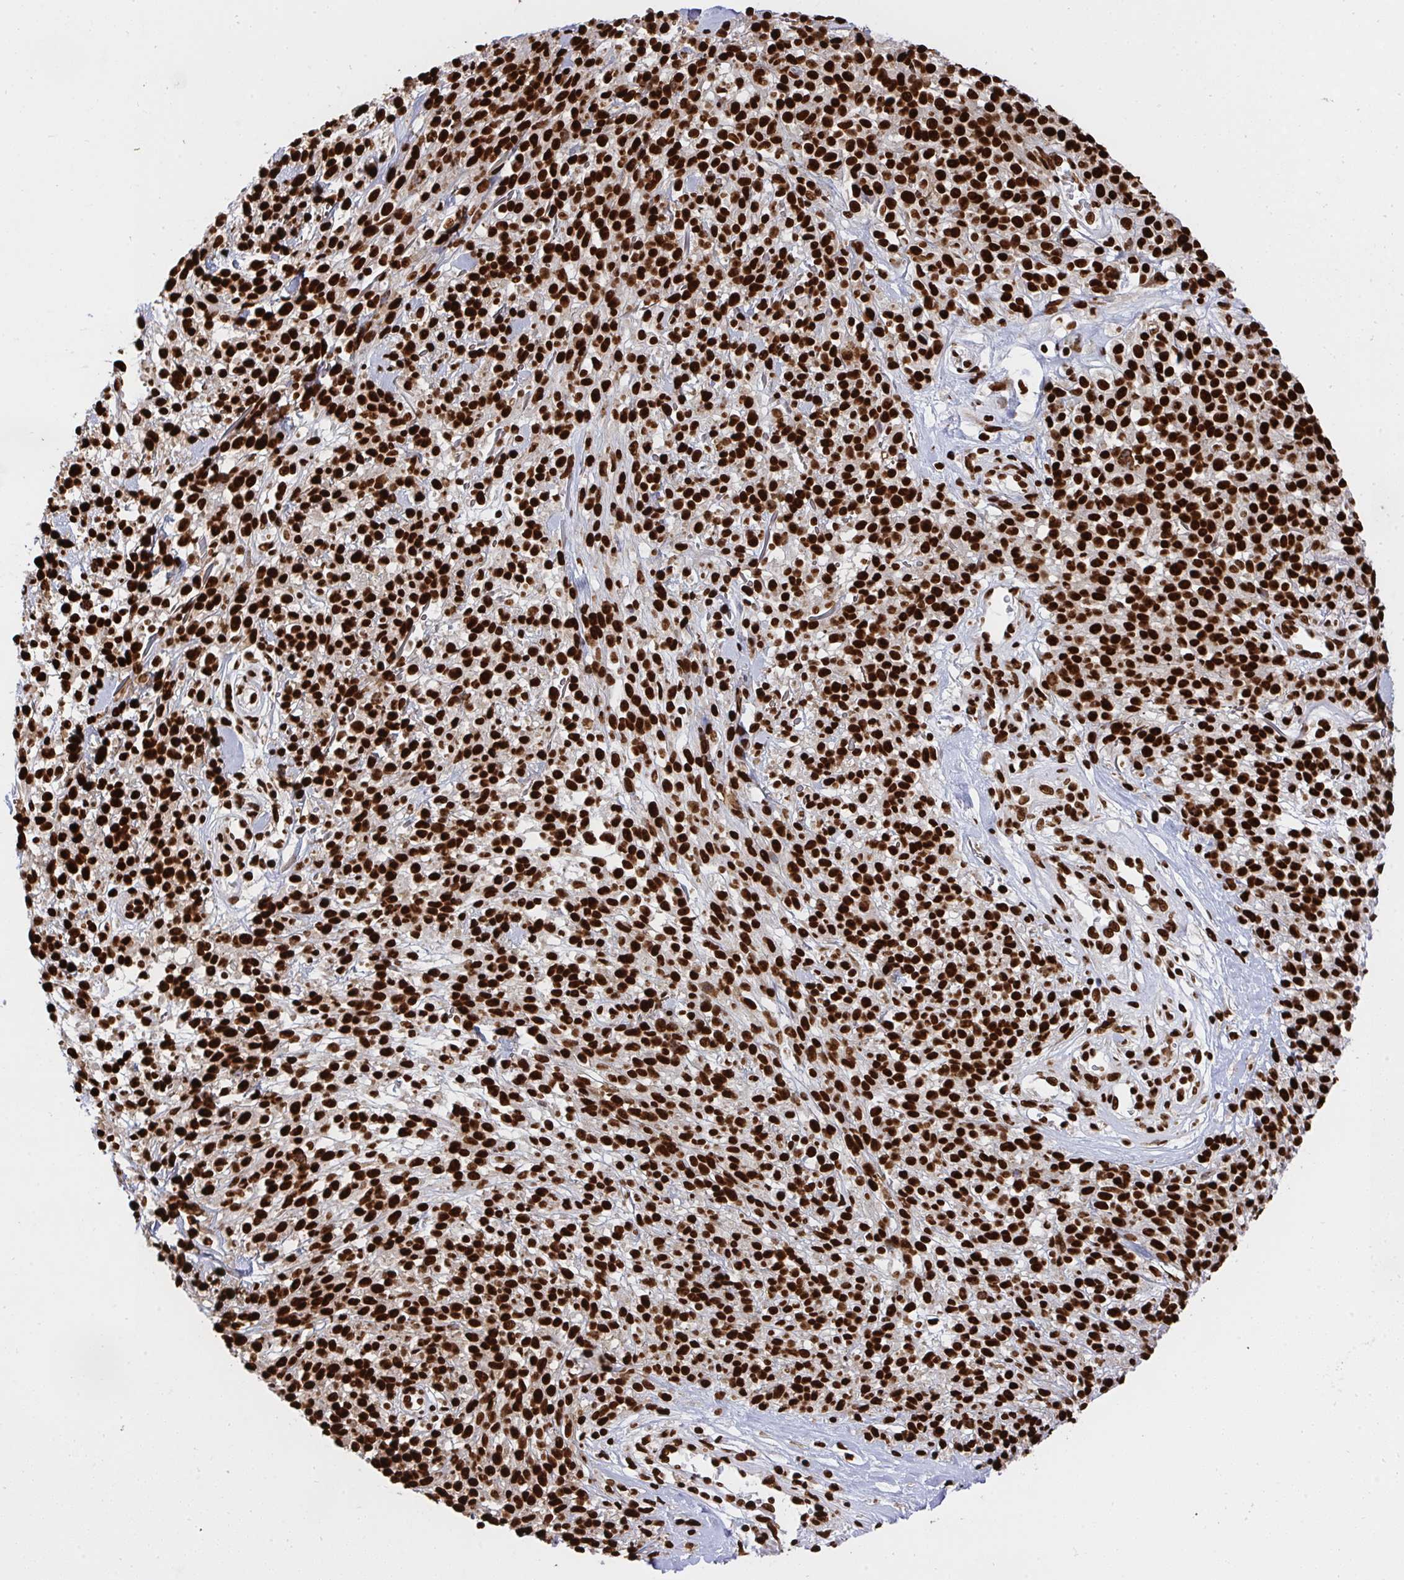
{"staining": {"intensity": "strong", "quantity": ">75%", "location": "nuclear"}, "tissue": "melanoma", "cell_type": "Tumor cells", "image_type": "cancer", "snomed": [{"axis": "morphology", "description": "Malignant melanoma, NOS"}, {"axis": "topography", "description": "Skin"}, {"axis": "topography", "description": "Skin of trunk"}], "caption": "The histopathology image shows immunohistochemical staining of melanoma. There is strong nuclear staining is appreciated in about >75% of tumor cells.", "gene": "HNRNPL", "patient": {"sex": "male", "age": 74}}